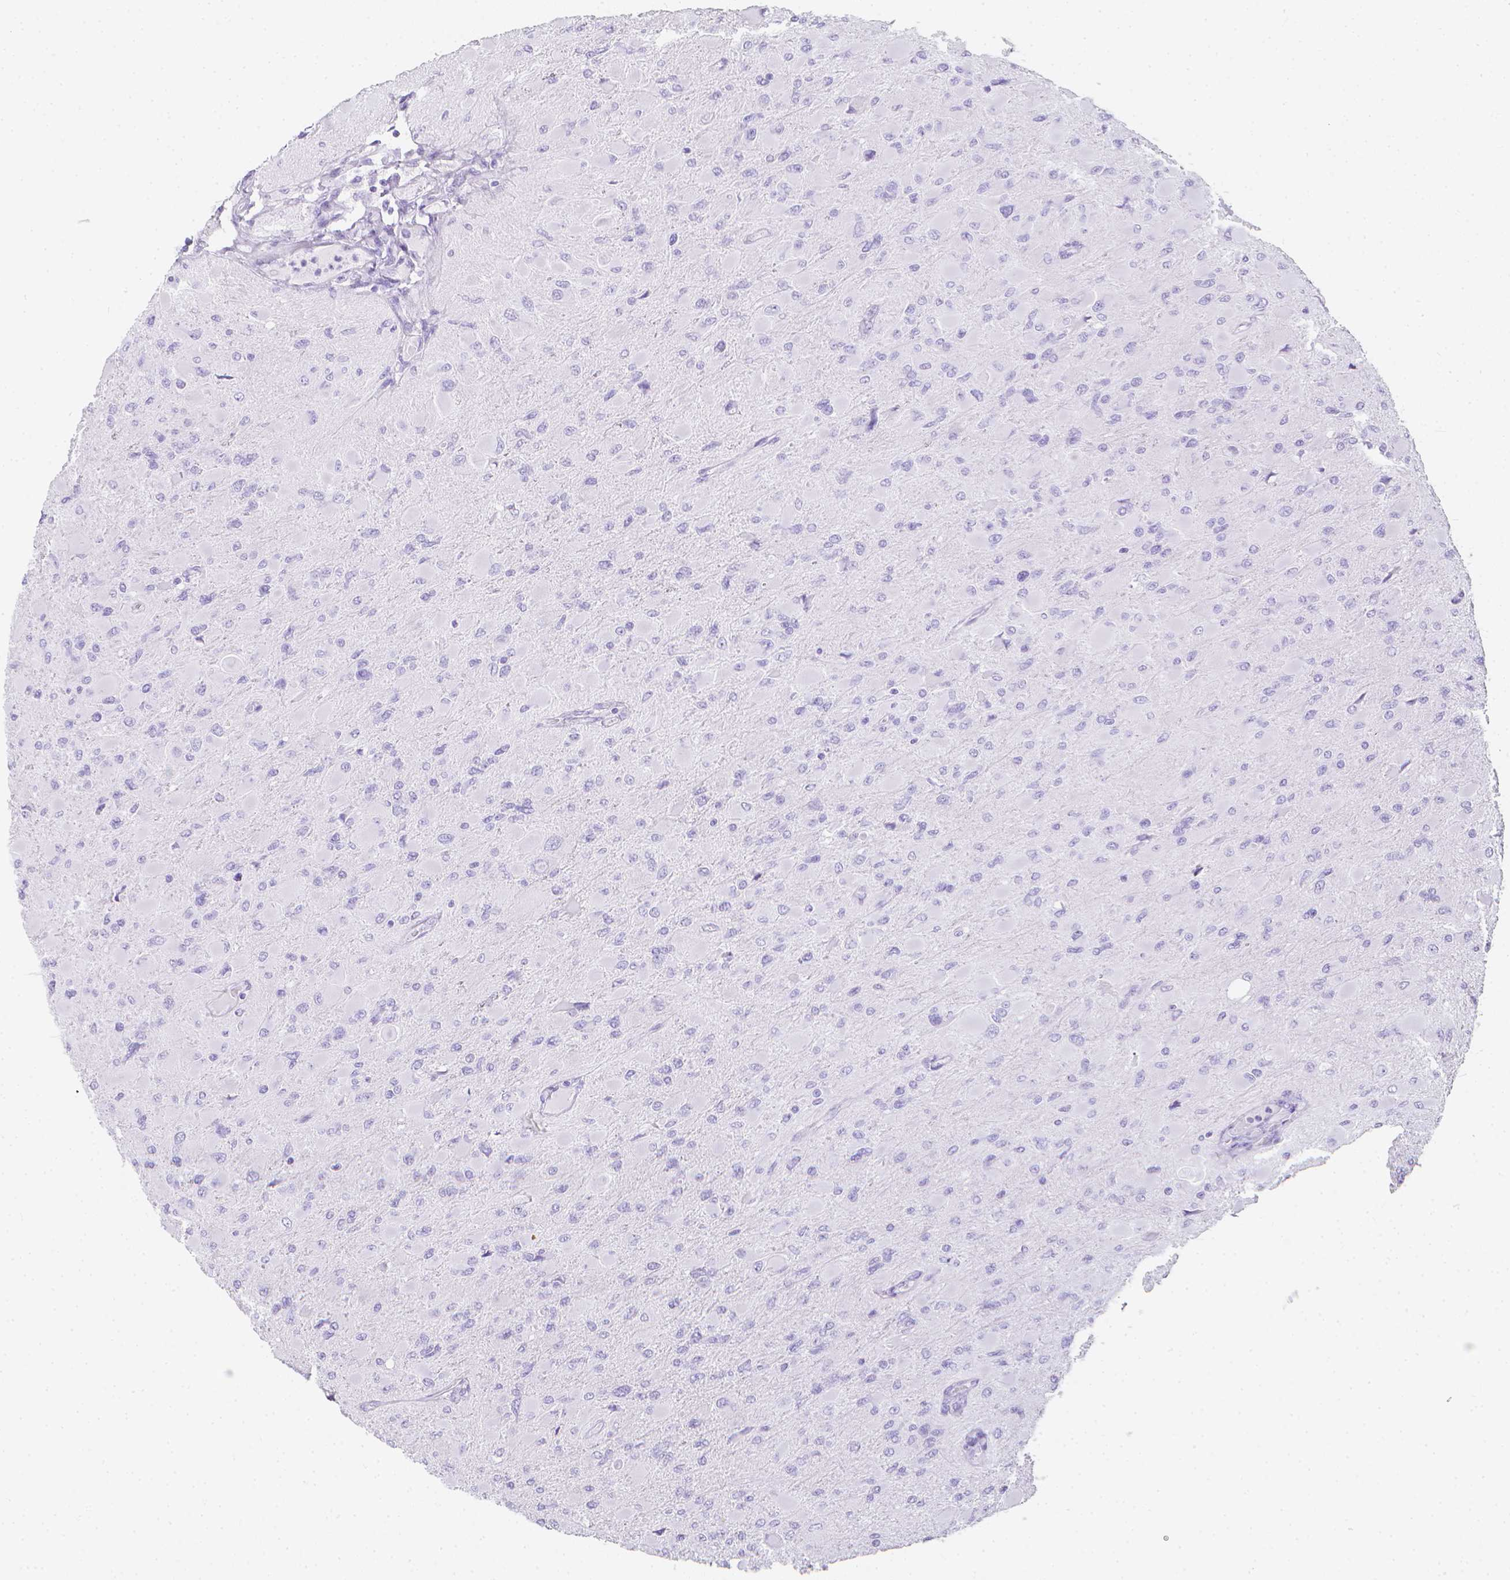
{"staining": {"intensity": "negative", "quantity": "none", "location": "none"}, "tissue": "glioma", "cell_type": "Tumor cells", "image_type": "cancer", "snomed": [{"axis": "morphology", "description": "Glioma, malignant, High grade"}, {"axis": "topography", "description": "Cerebral cortex"}], "caption": "Immunohistochemistry (IHC) micrograph of neoplastic tissue: glioma stained with DAB (3,3'-diaminobenzidine) displays no significant protein staining in tumor cells.", "gene": "LGALS4", "patient": {"sex": "female", "age": 36}}